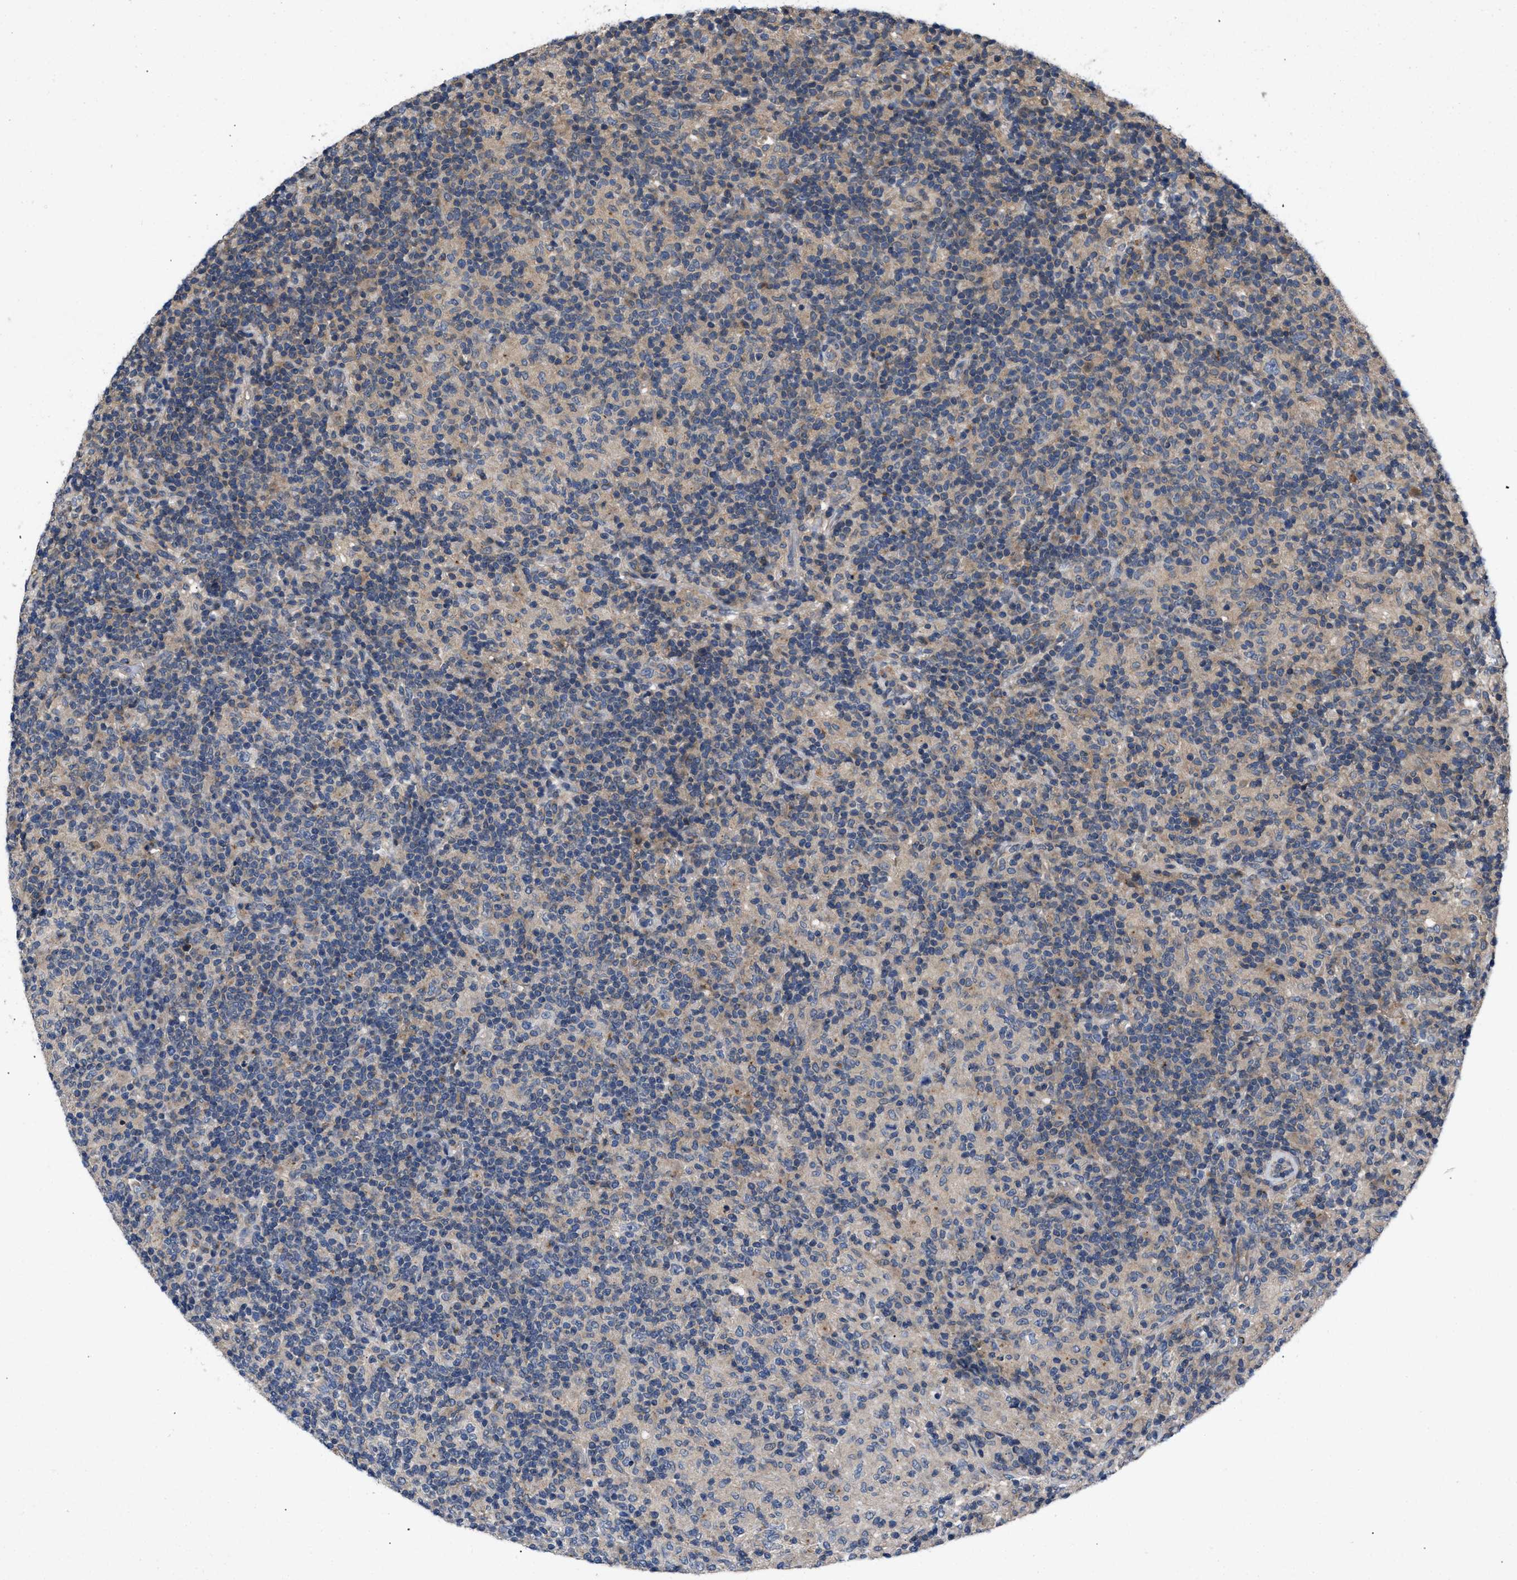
{"staining": {"intensity": "negative", "quantity": "none", "location": "none"}, "tissue": "lymphoma", "cell_type": "Tumor cells", "image_type": "cancer", "snomed": [{"axis": "morphology", "description": "Hodgkin's disease, NOS"}, {"axis": "topography", "description": "Lymph node"}], "caption": "This is an immunohistochemistry histopathology image of human Hodgkin's disease. There is no staining in tumor cells.", "gene": "VPS4A", "patient": {"sex": "male", "age": 70}}